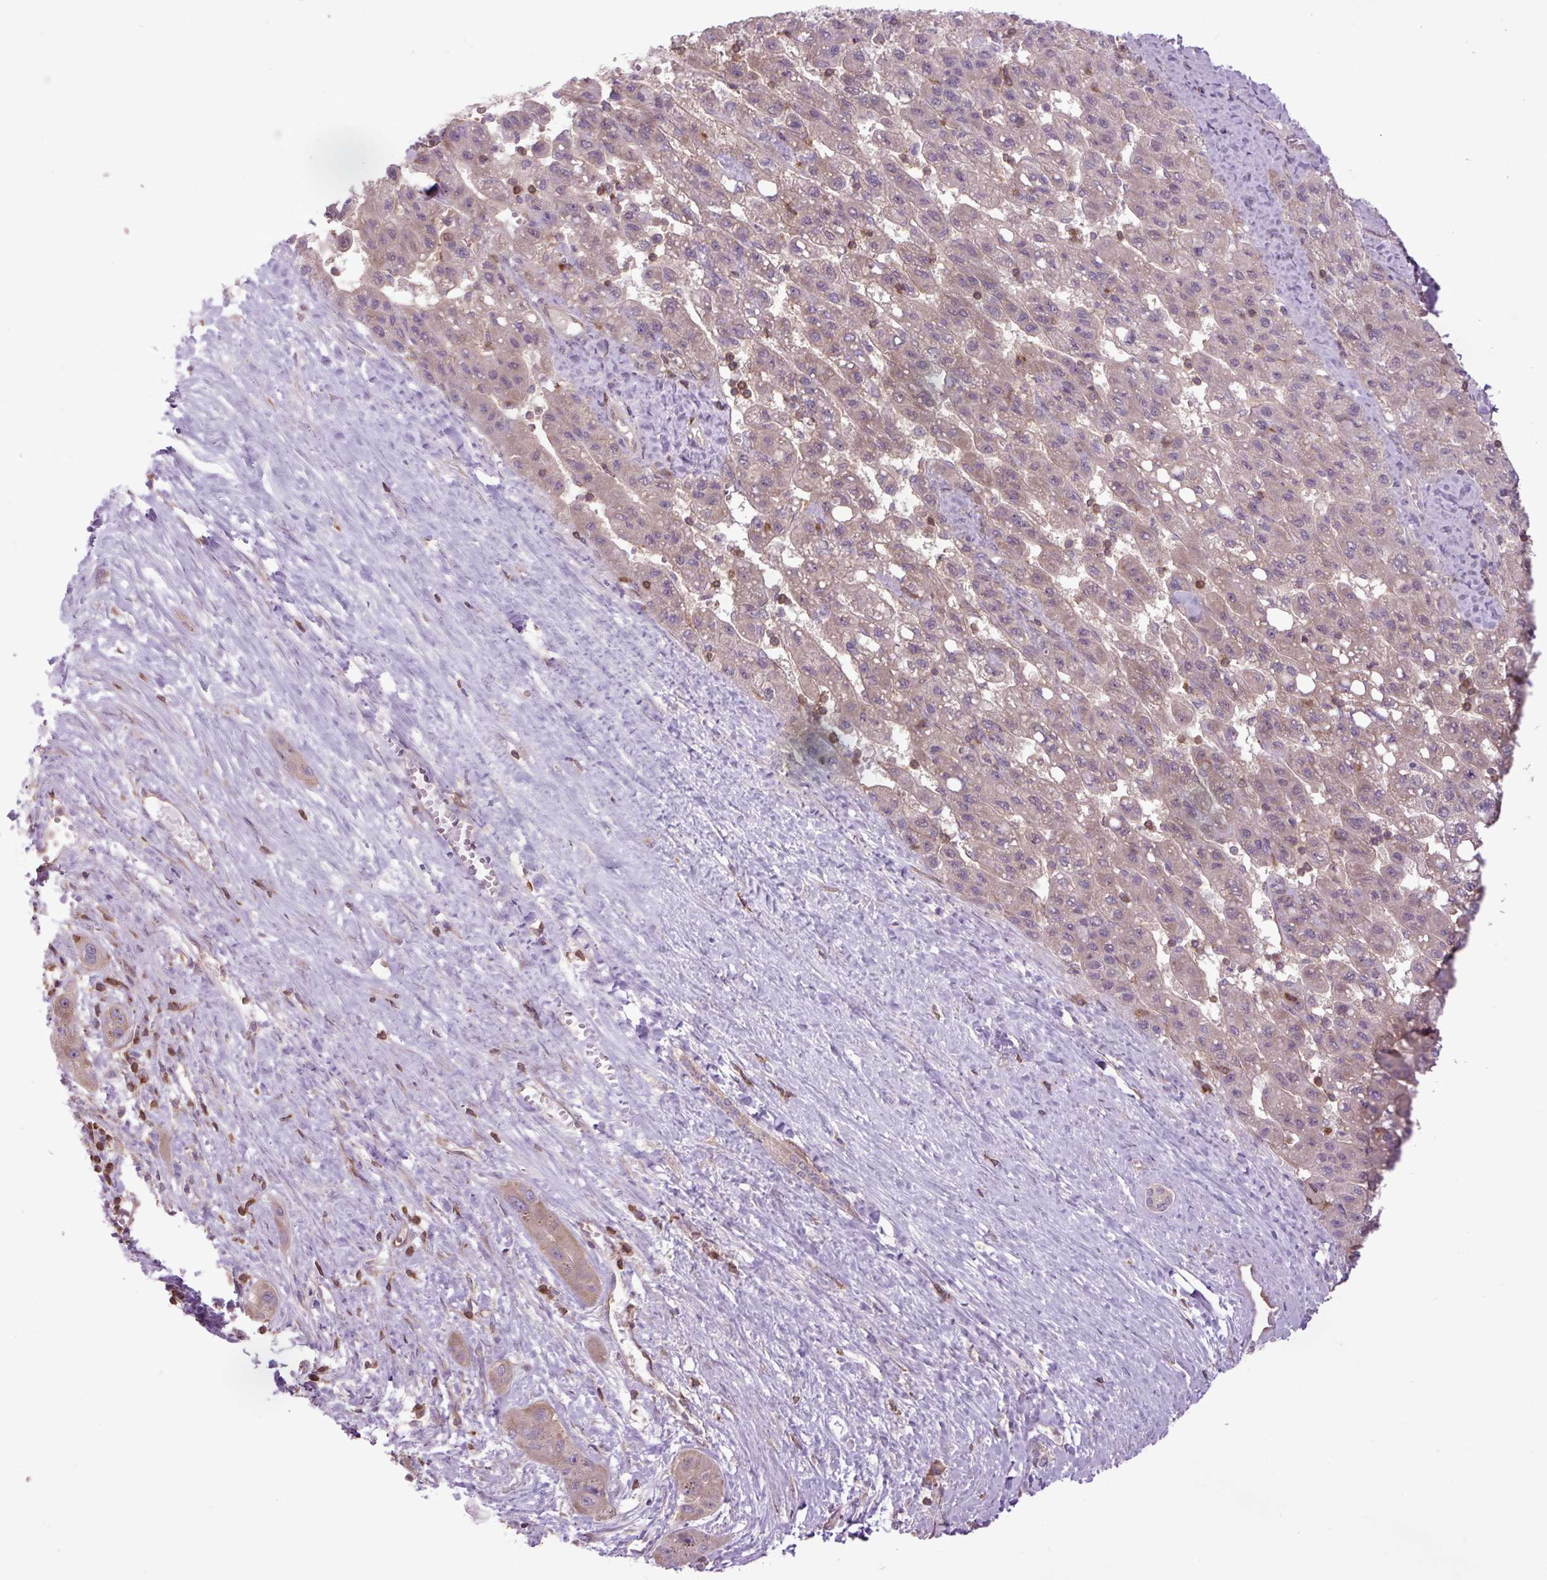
{"staining": {"intensity": "weak", "quantity": "25%-75%", "location": "cytoplasmic/membranous"}, "tissue": "liver cancer", "cell_type": "Tumor cells", "image_type": "cancer", "snomed": [{"axis": "morphology", "description": "Carcinoma, Hepatocellular, NOS"}, {"axis": "topography", "description": "Liver"}], "caption": "Immunohistochemical staining of liver hepatocellular carcinoma exhibits low levels of weak cytoplasmic/membranous protein expression in approximately 25%-75% of tumor cells.", "gene": "PLCG1", "patient": {"sex": "female", "age": 82}}